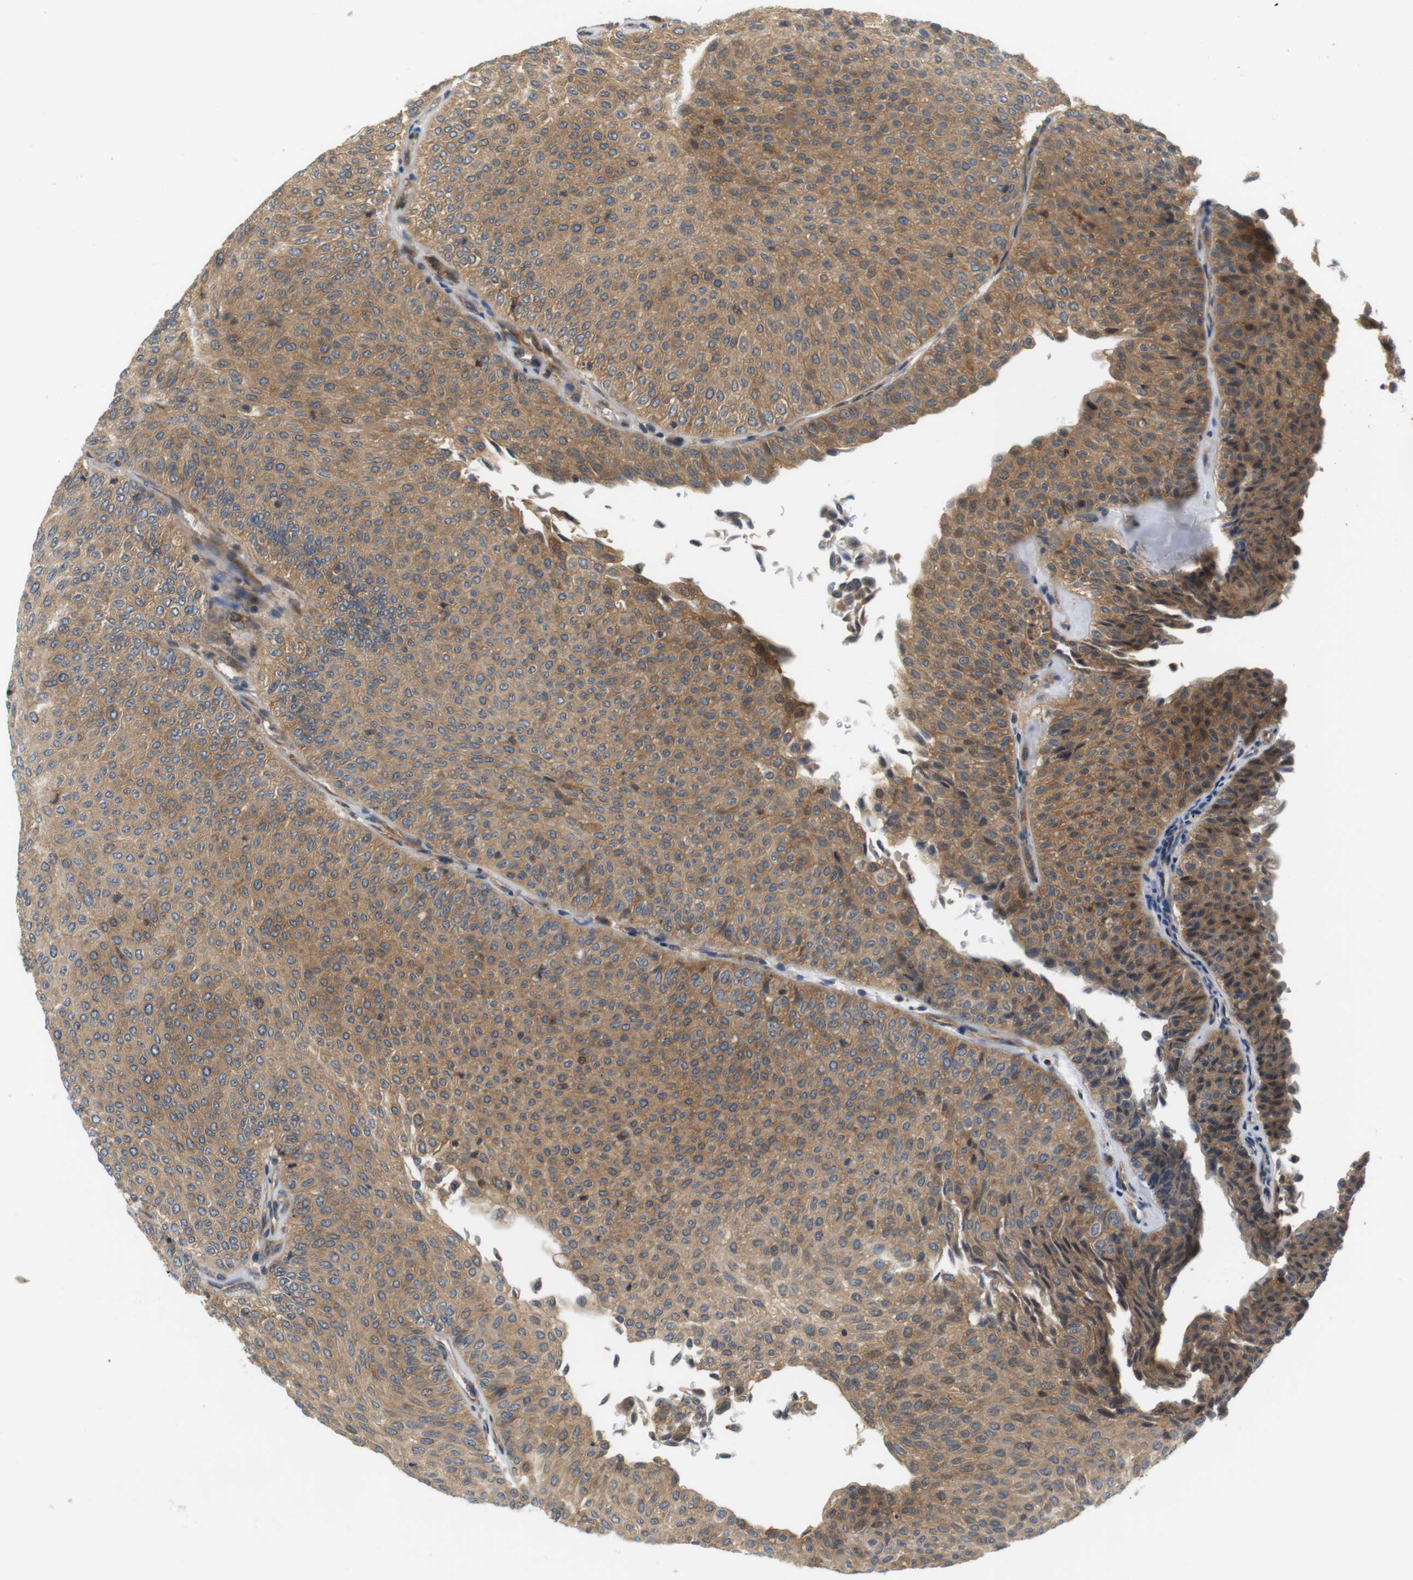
{"staining": {"intensity": "moderate", "quantity": ">75%", "location": "cytoplasmic/membranous"}, "tissue": "urothelial cancer", "cell_type": "Tumor cells", "image_type": "cancer", "snomed": [{"axis": "morphology", "description": "Urothelial carcinoma, Low grade"}, {"axis": "topography", "description": "Urinary bladder"}], "caption": "IHC photomicrograph of neoplastic tissue: low-grade urothelial carcinoma stained using IHC demonstrates medium levels of moderate protein expression localized specifically in the cytoplasmic/membranous of tumor cells, appearing as a cytoplasmic/membranous brown color.", "gene": "SH3GLB1", "patient": {"sex": "male", "age": 78}}